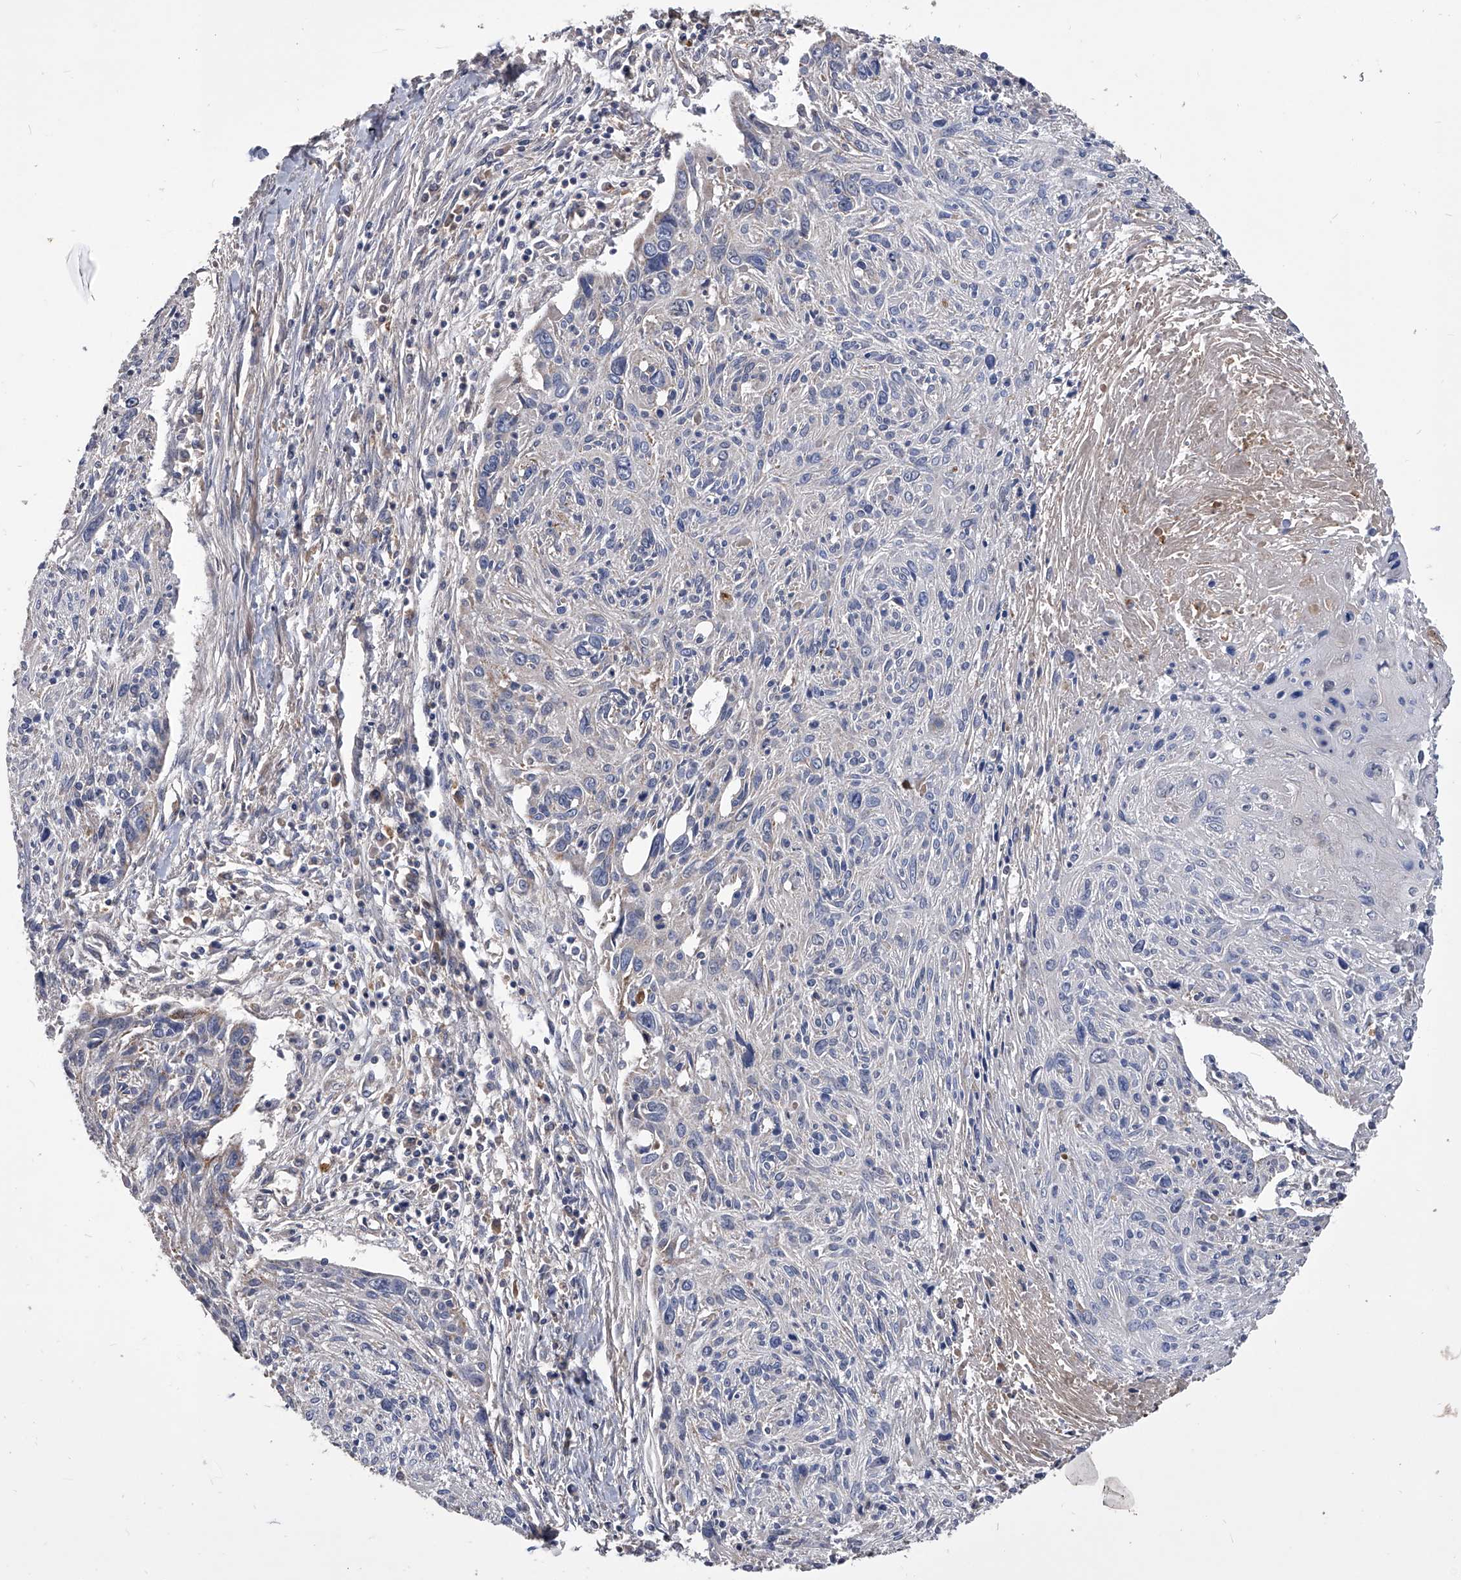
{"staining": {"intensity": "negative", "quantity": "none", "location": "none"}, "tissue": "cervical cancer", "cell_type": "Tumor cells", "image_type": "cancer", "snomed": [{"axis": "morphology", "description": "Squamous cell carcinoma, NOS"}, {"axis": "topography", "description": "Cervix"}], "caption": "IHC image of cervical cancer (squamous cell carcinoma) stained for a protein (brown), which reveals no expression in tumor cells. (Stains: DAB IHC with hematoxylin counter stain, Microscopy: brightfield microscopy at high magnification).", "gene": "NRP1", "patient": {"sex": "female", "age": 51}}